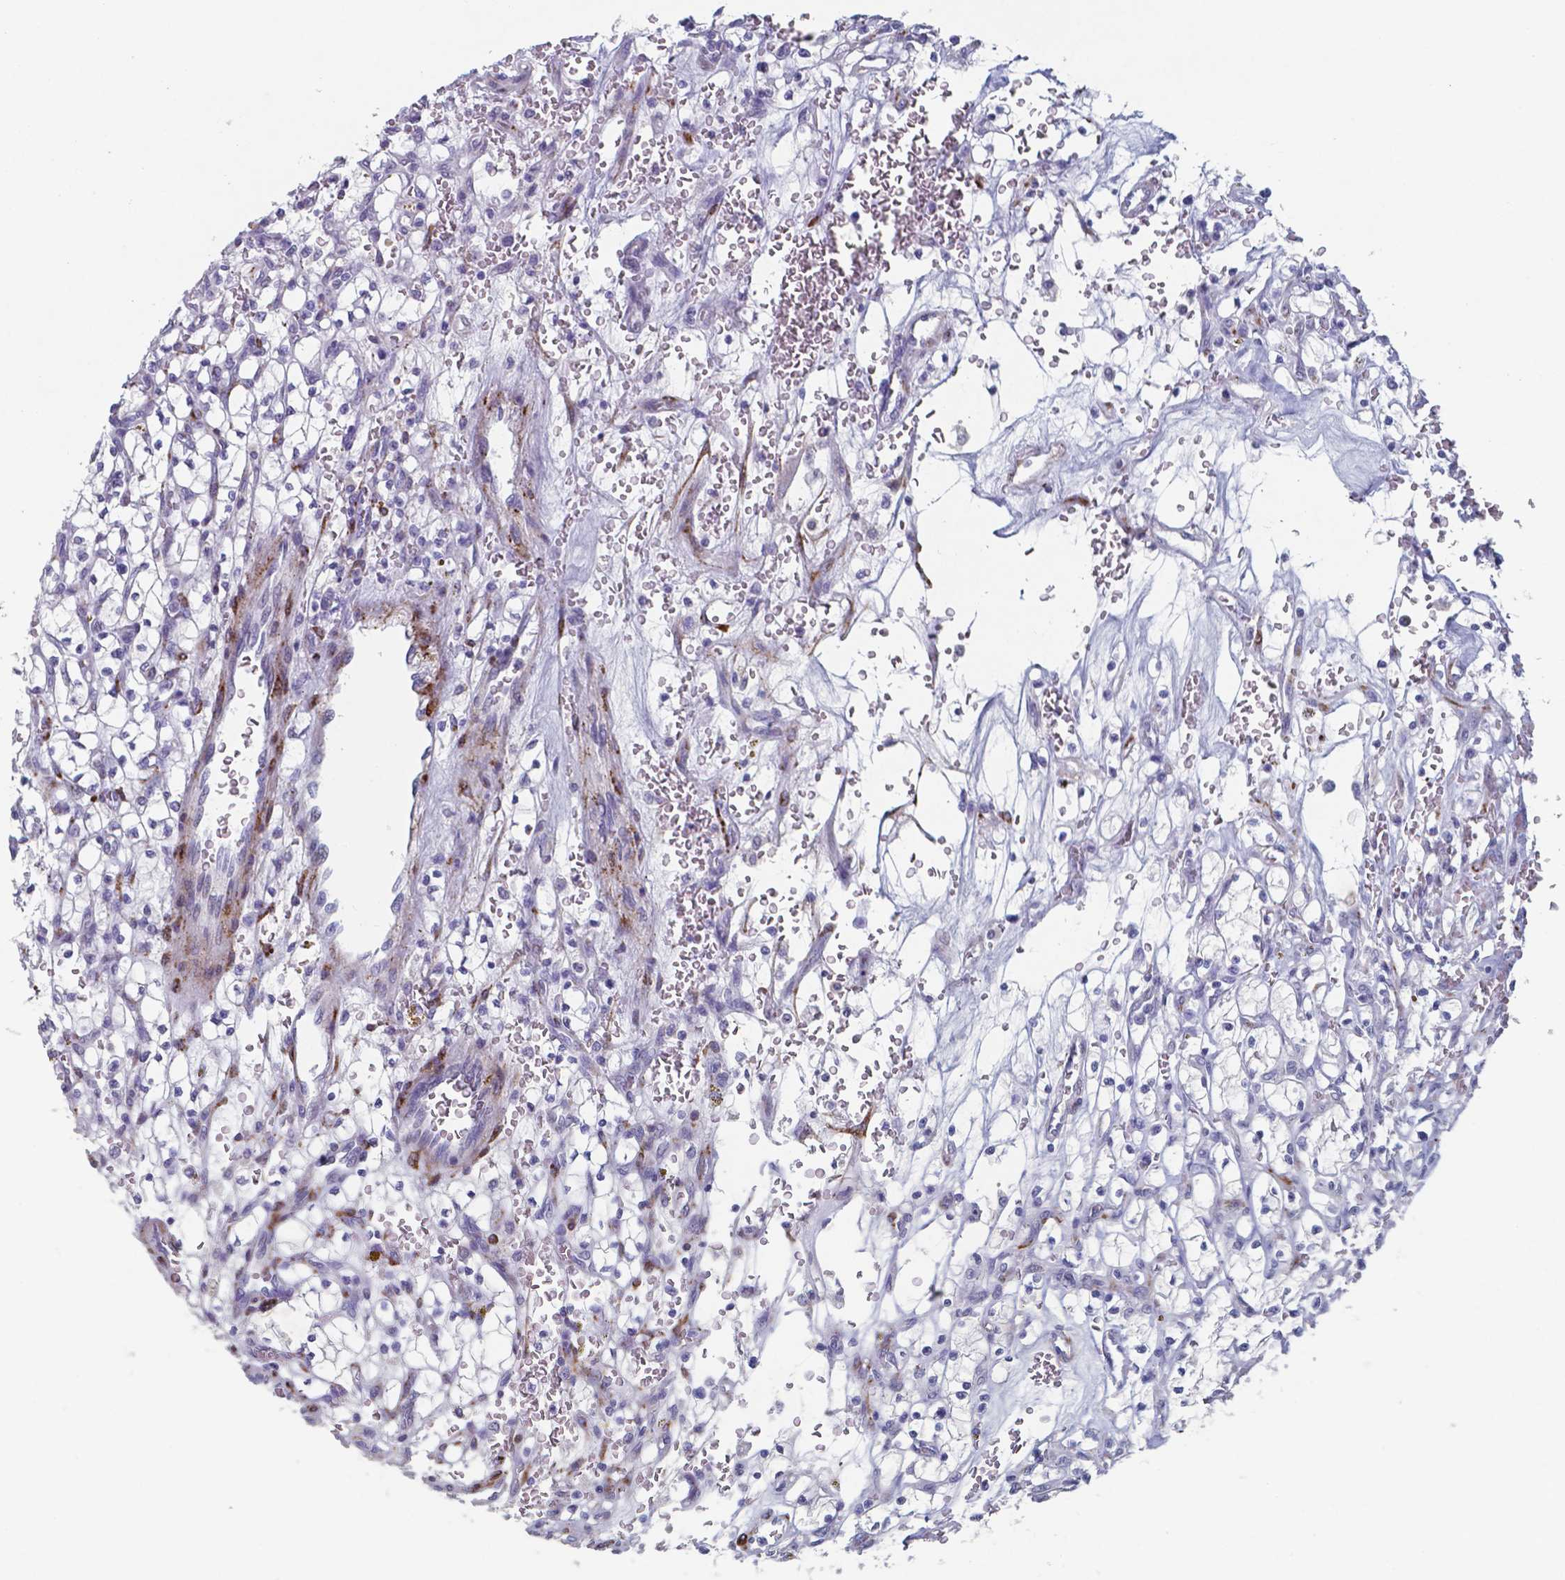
{"staining": {"intensity": "negative", "quantity": "none", "location": "none"}, "tissue": "renal cancer", "cell_type": "Tumor cells", "image_type": "cancer", "snomed": [{"axis": "morphology", "description": "Adenocarcinoma, NOS"}, {"axis": "topography", "description": "Kidney"}], "caption": "Protein analysis of adenocarcinoma (renal) reveals no significant staining in tumor cells. (DAB (3,3'-diaminobenzidine) immunohistochemistry (IHC) with hematoxylin counter stain).", "gene": "PLA2R1", "patient": {"sex": "female", "age": 64}}